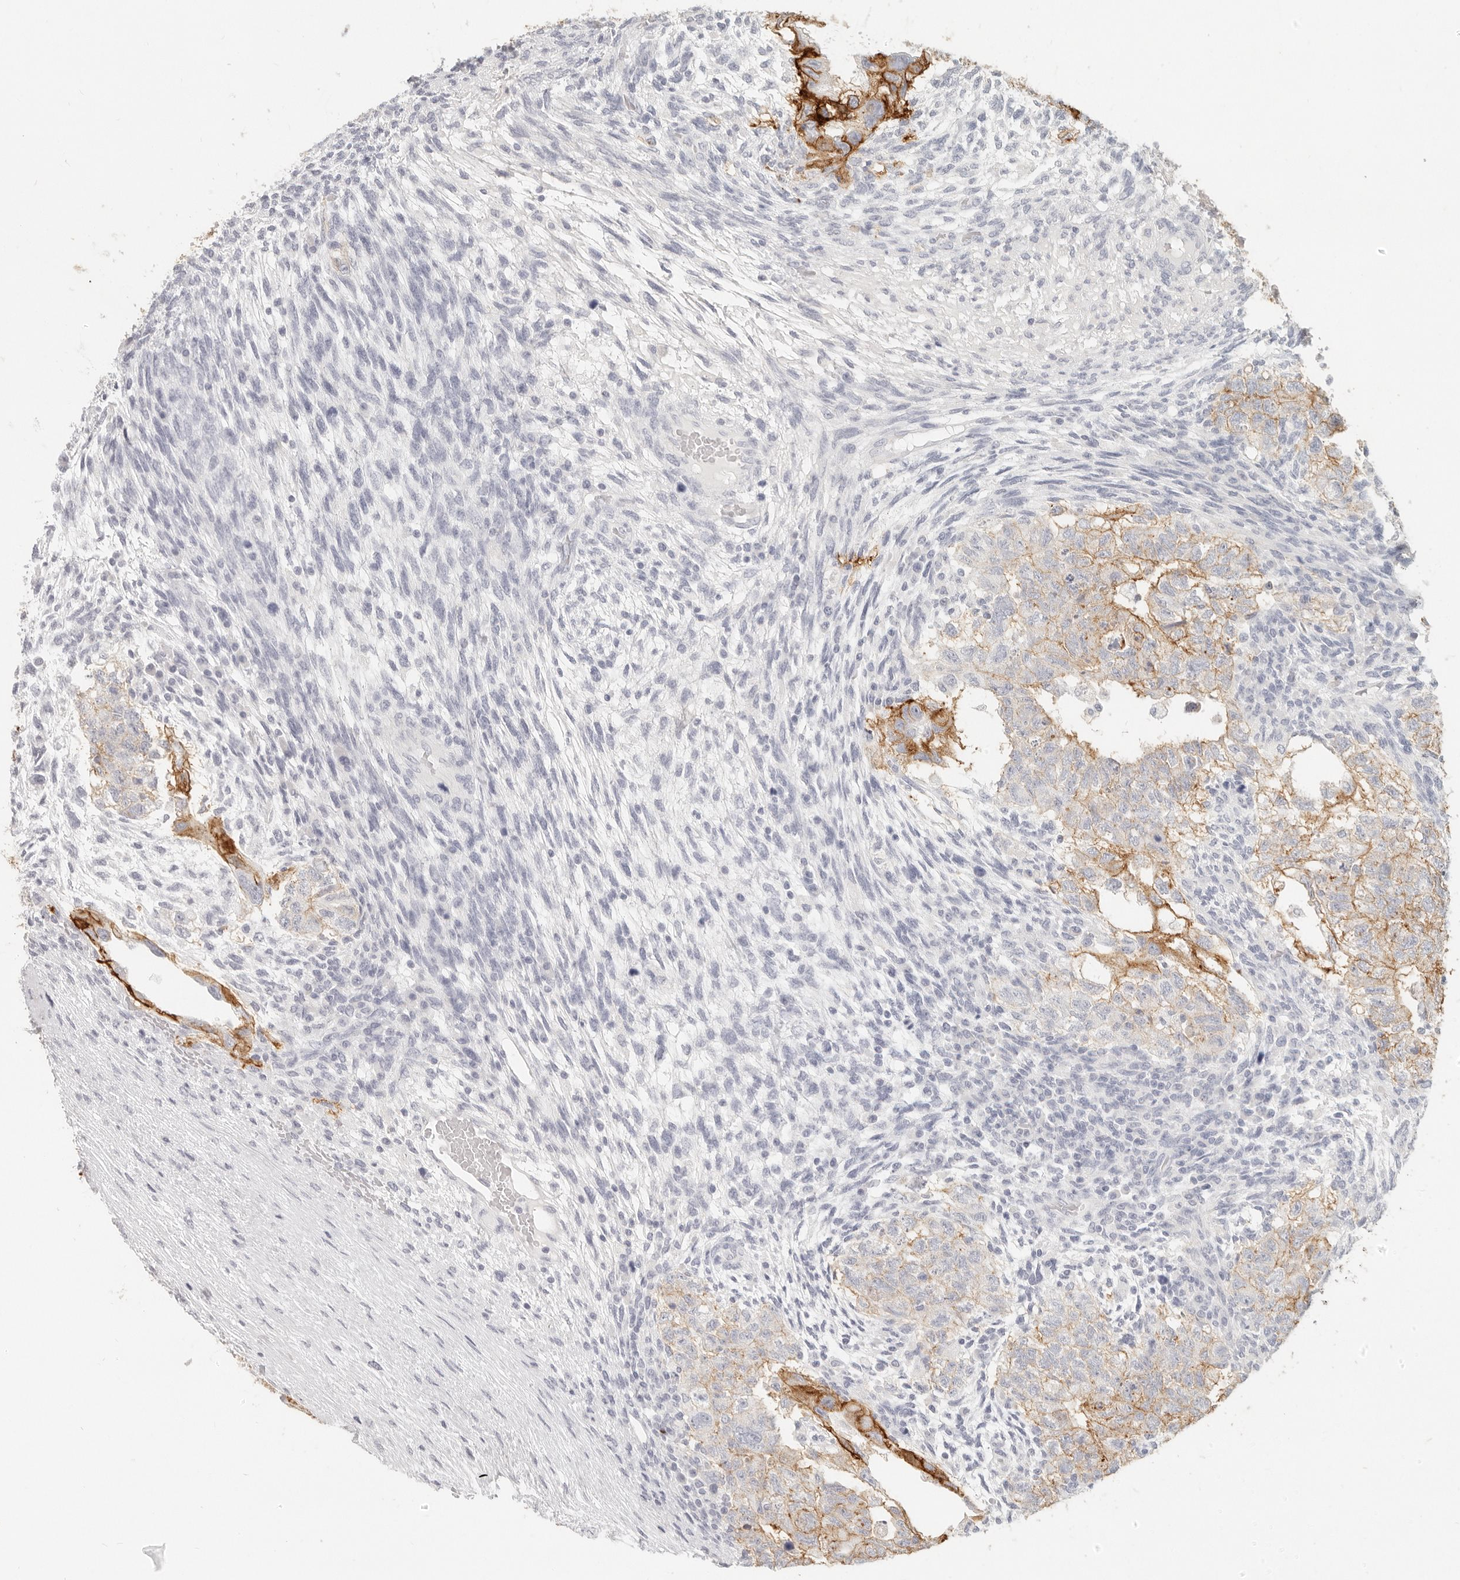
{"staining": {"intensity": "strong", "quantity": "25%-75%", "location": "cytoplasmic/membranous"}, "tissue": "testis cancer", "cell_type": "Tumor cells", "image_type": "cancer", "snomed": [{"axis": "morphology", "description": "Normal tissue, NOS"}, {"axis": "morphology", "description": "Carcinoma, Embryonal, NOS"}, {"axis": "topography", "description": "Testis"}], "caption": "High-power microscopy captured an immunohistochemistry (IHC) histopathology image of embryonal carcinoma (testis), revealing strong cytoplasmic/membranous expression in approximately 25%-75% of tumor cells.", "gene": "EPCAM", "patient": {"sex": "male", "age": 36}}